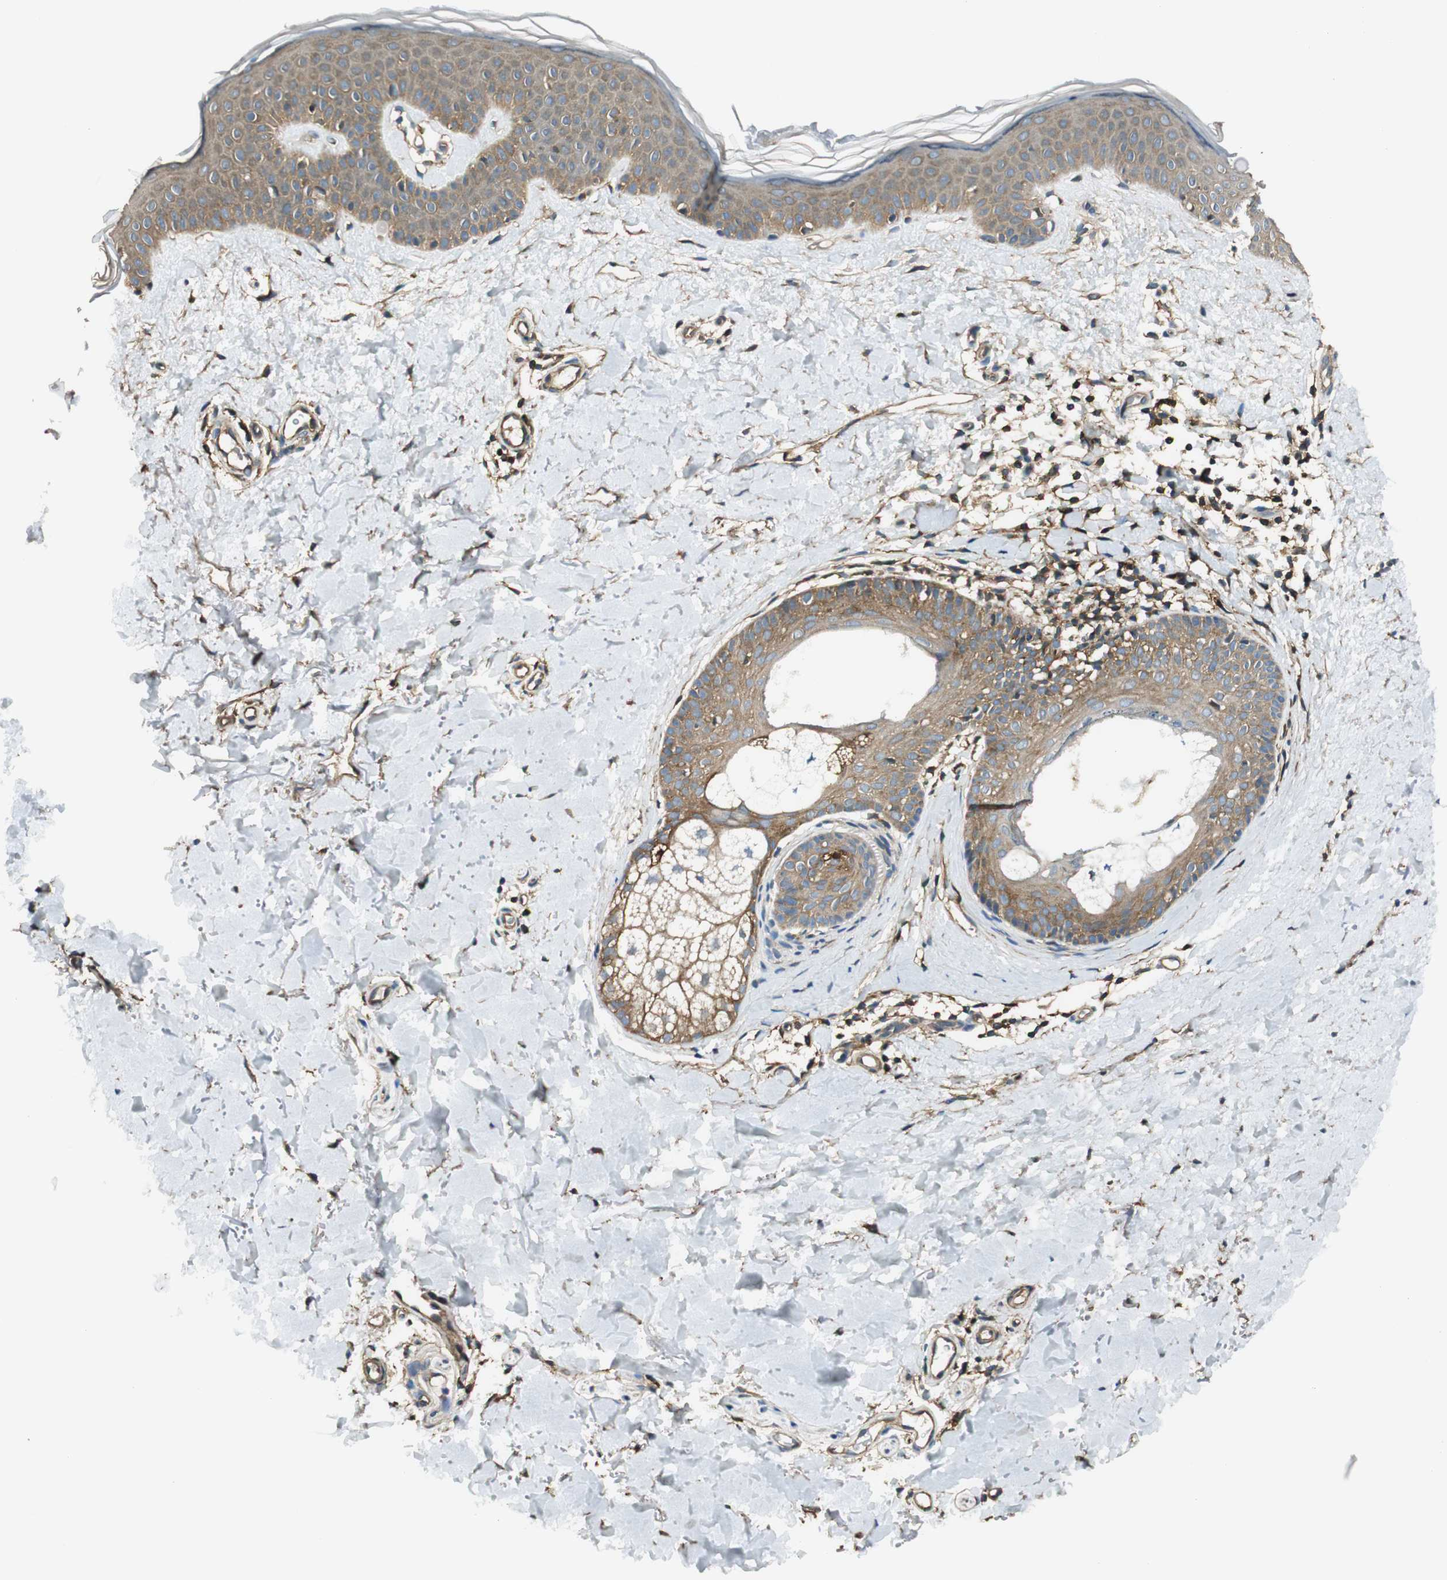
{"staining": {"intensity": "negative", "quantity": "none", "location": "none"}, "tissue": "skin", "cell_type": "Fibroblasts", "image_type": "normal", "snomed": [{"axis": "morphology", "description": "Normal tissue, NOS"}, {"axis": "topography", "description": "Skin"}], "caption": "This is an immunohistochemistry (IHC) photomicrograph of unremarkable human skin. There is no staining in fibroblasts.", "gene": "PI4K2B", "patient": {"sex": "female", "age": 56}}